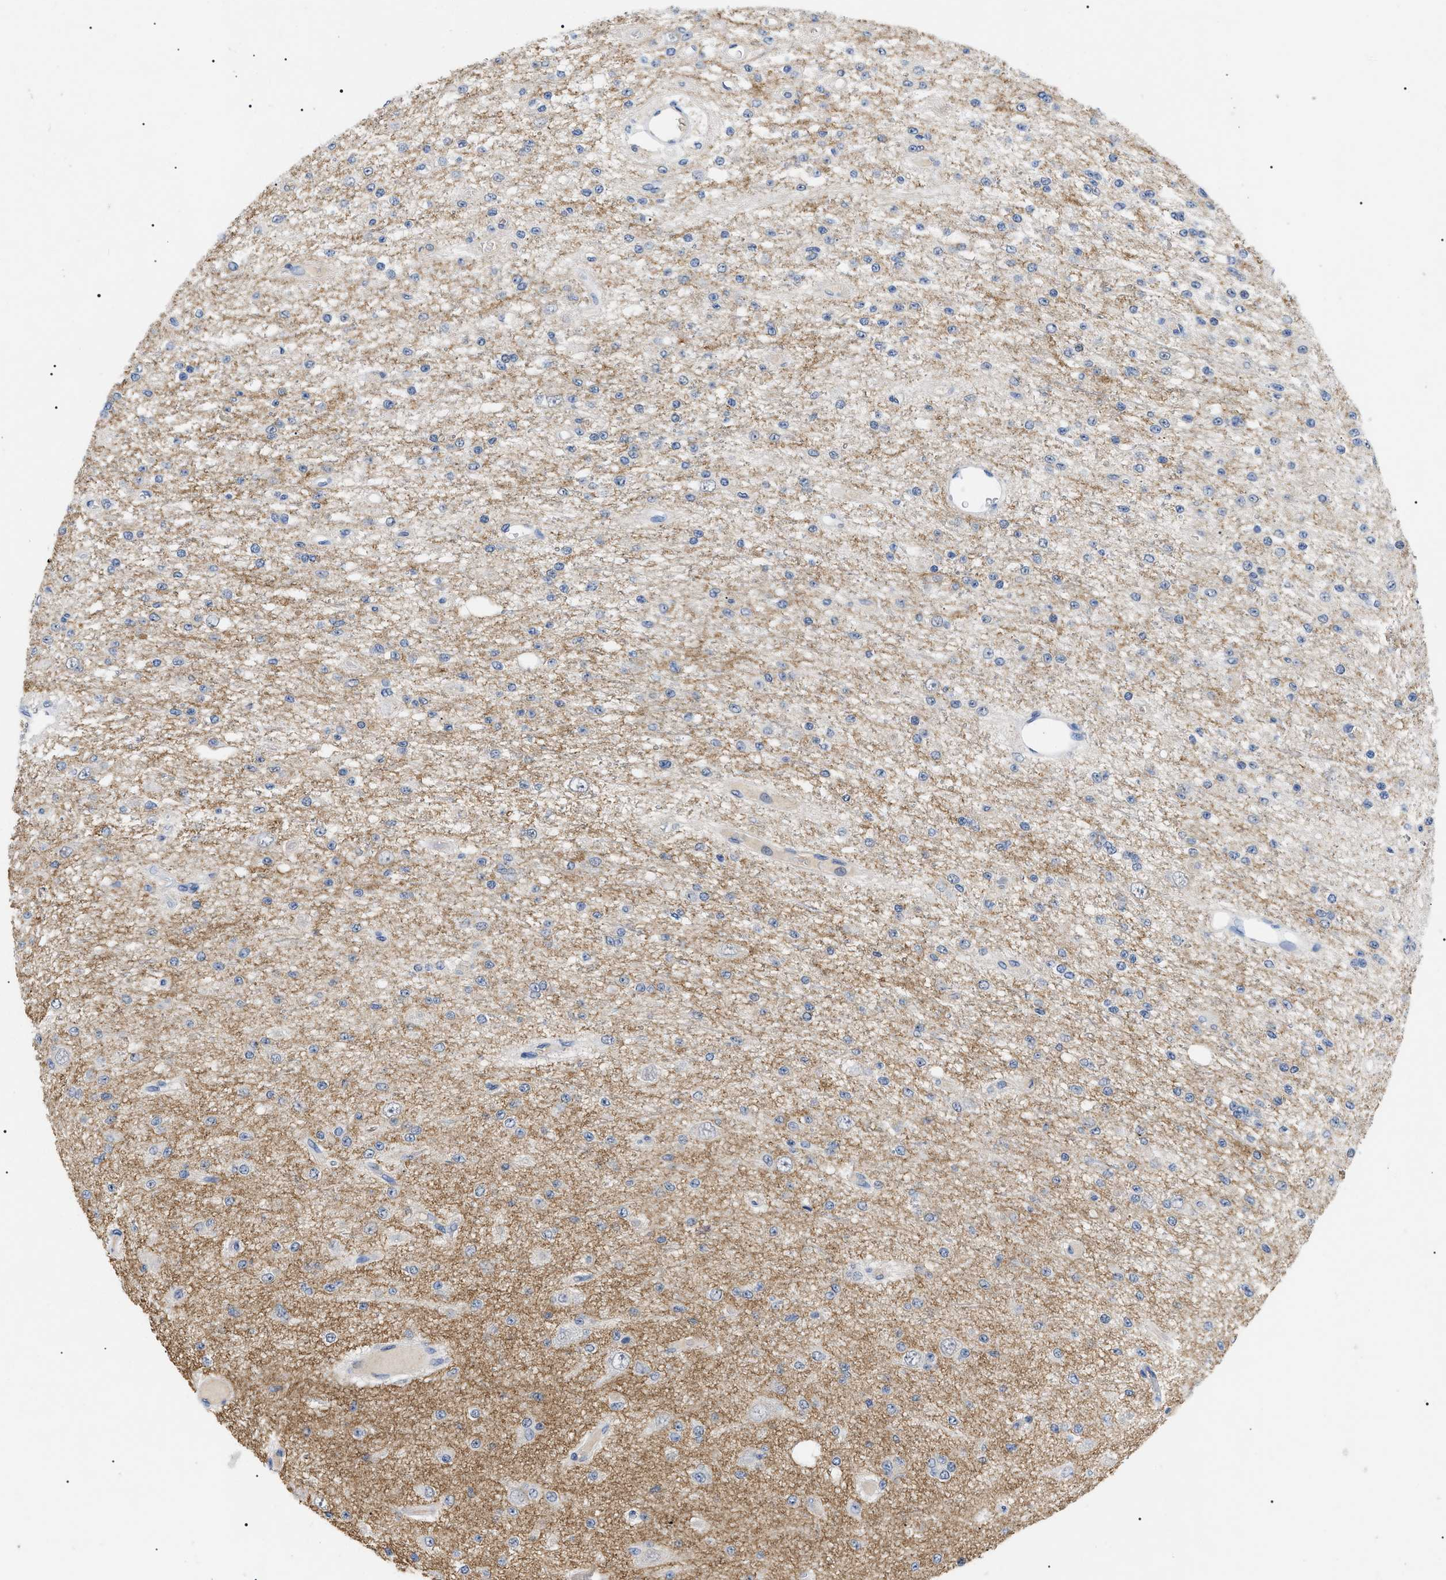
{"staining": {"intensity": "negative", "quantity": "none", "location": "none"}, "tissue": "glioma", "cell_type": "Tumor cells", "image_type": "cancer", "snomed": [{"axis": "morphology", "description": "Glioma, malignant, Low grade"}, {"axis": "topography", "description": "Brain"}], "caption": "Protein analysis of glioma reveals no significant expression in tumor cells.", "gene": "PRRT2", "patient": {"sex": "male", "age": 38}}